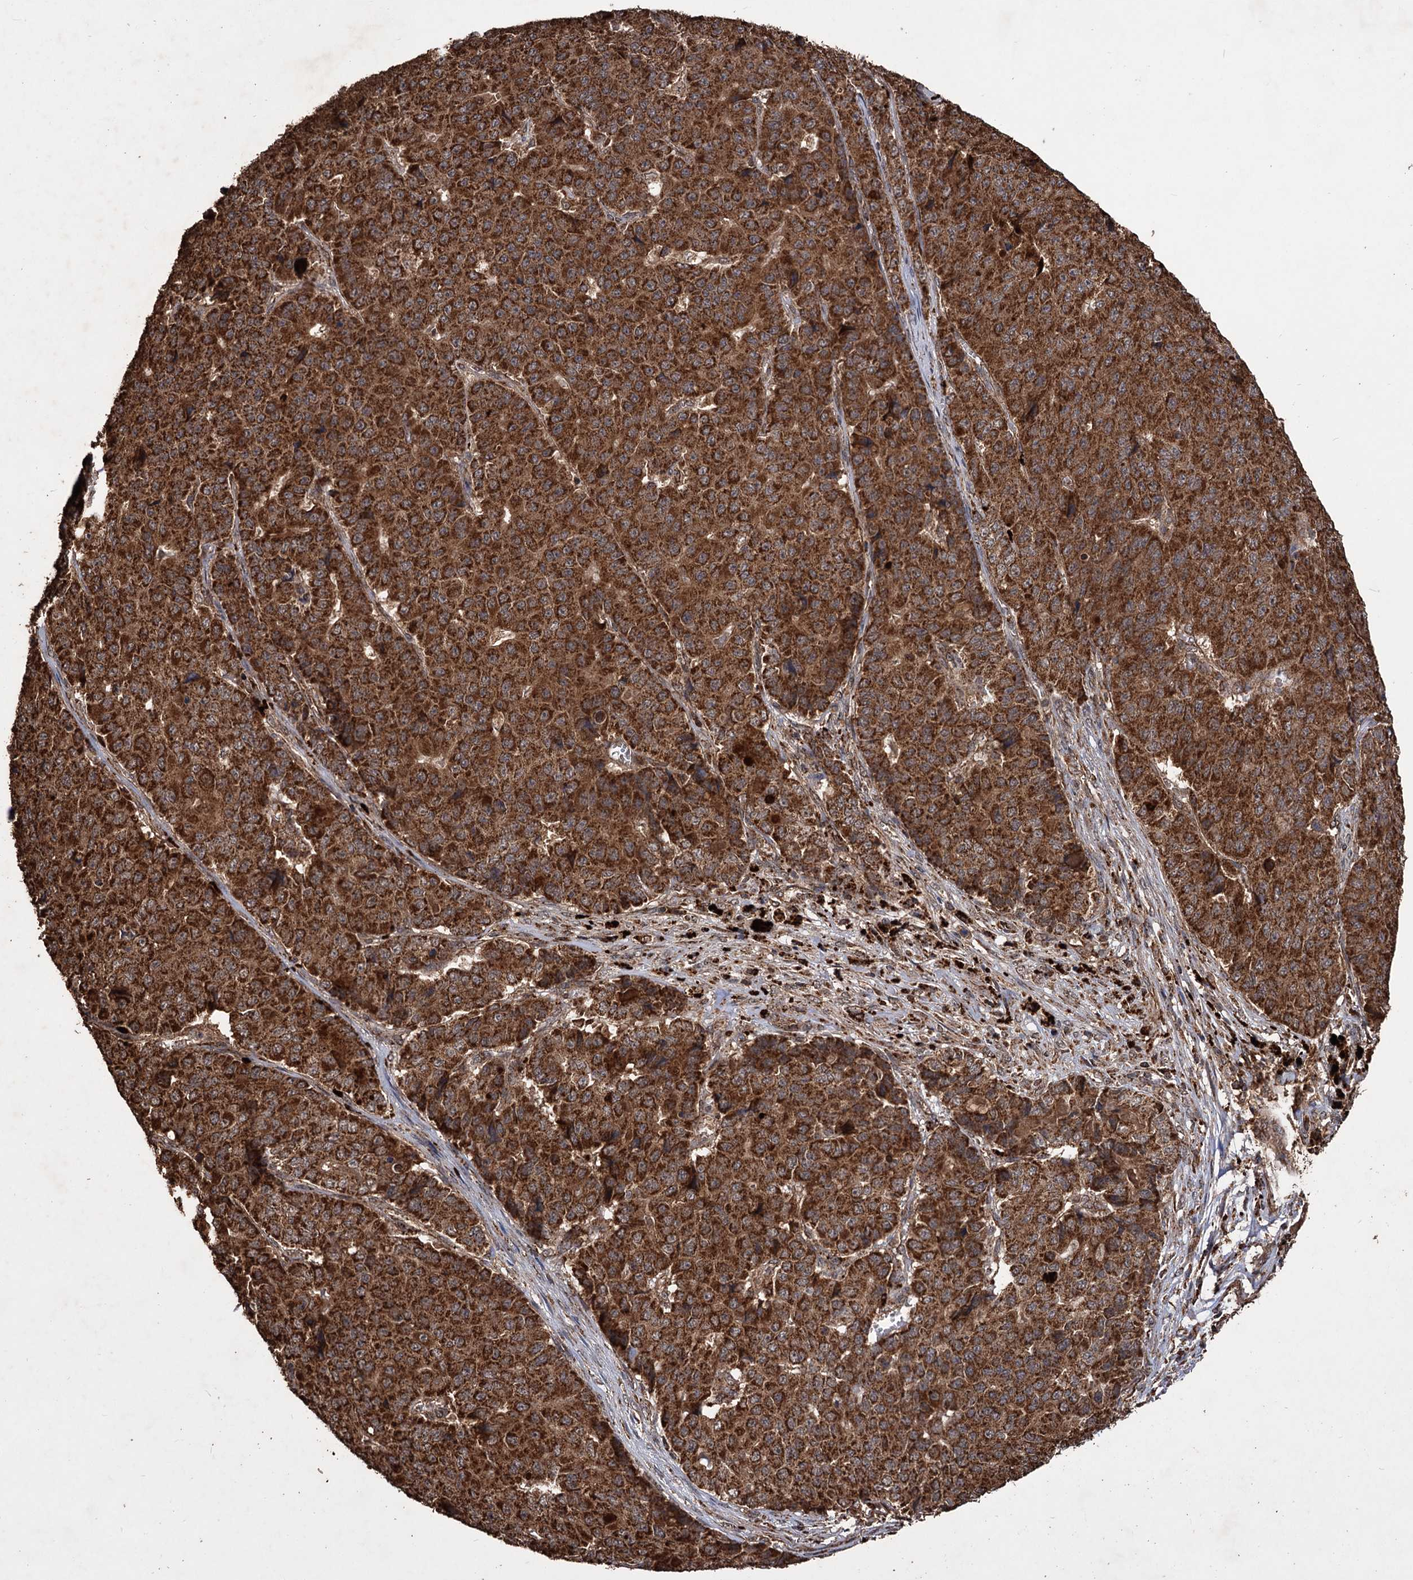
{"staining": {"intensity": "strong", "quantity": ">75%", "location": "cytoplasmic/membranous"}, "tissue": "pancreatic cancer", "cell_type": "Tumor cells", "image_type": "cancer", "snomed": [{"axis": "morphology", "description": "Adenocarcinoma, NOS"}, {"axis": "topography", "description": "Pancreas"}], "caption": "Protein expression analysis of pancreatic adenocarcinoma shows strong cytoplasmic/membranous expression in approximately >75% of tumor cells.", "gene": "IPO4", "patient": {"sex": "male", "age": 50}}